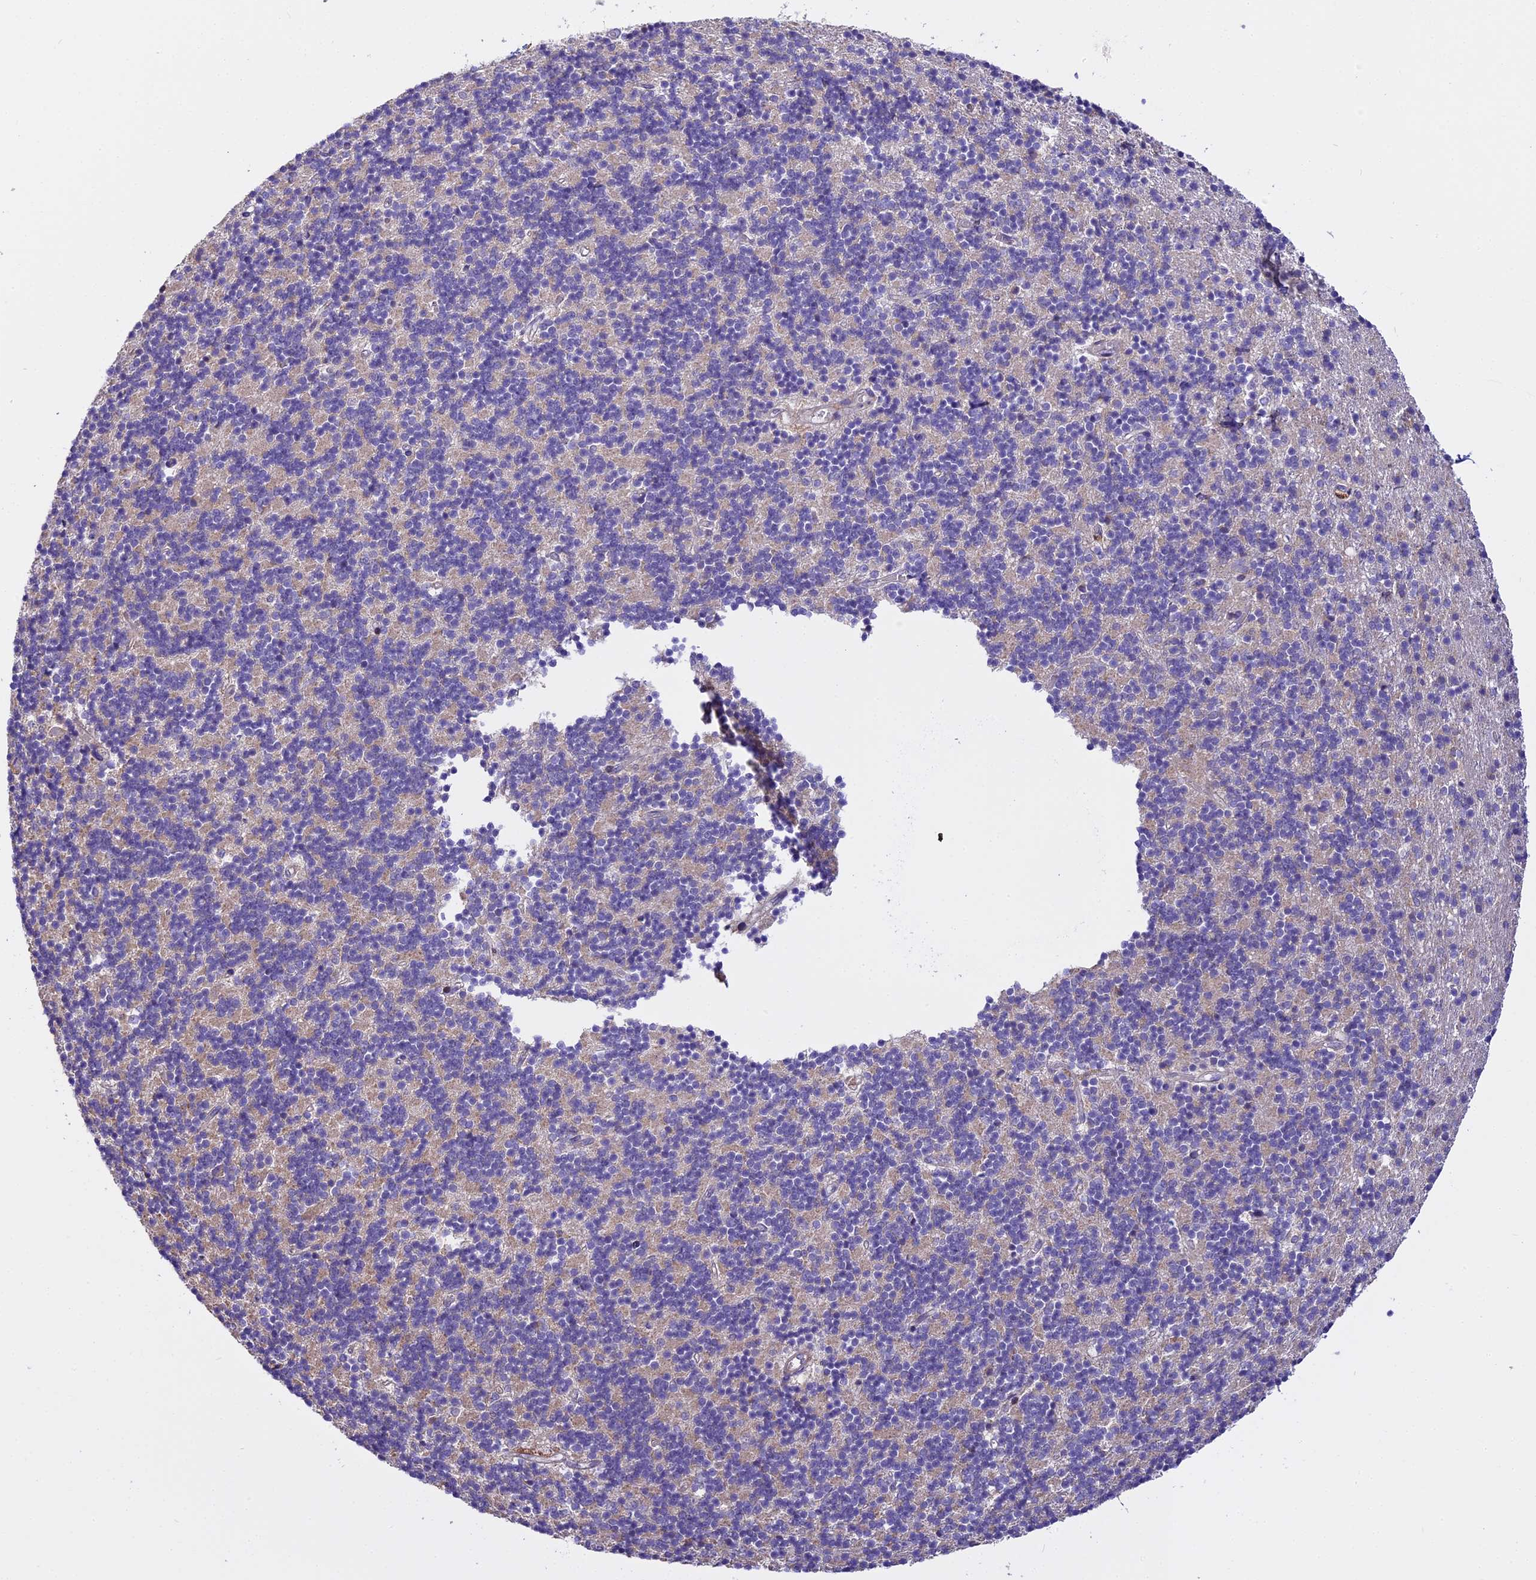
{"staining": {"intensity": "negative", "quantity": "none", "location": "none"}, "tissue": "cerebellum", "cell_type": "Cells in granular layer", "image_type": "normal", "snomed": [{"axis": "morphology", "description": "Normal tissue, NOS"}, {"axis": "topography", "description": "Cerebellum"}], "caption": "The micrograph shows no staining of cells in granular layer in benign cerebellum. (DAB (3,3'-diaminobenzidine) IHC visualized using brightfield microscopy, high magnification).", "gene": "FAM98C", "patient": {"sex": "male", "age": 54}}